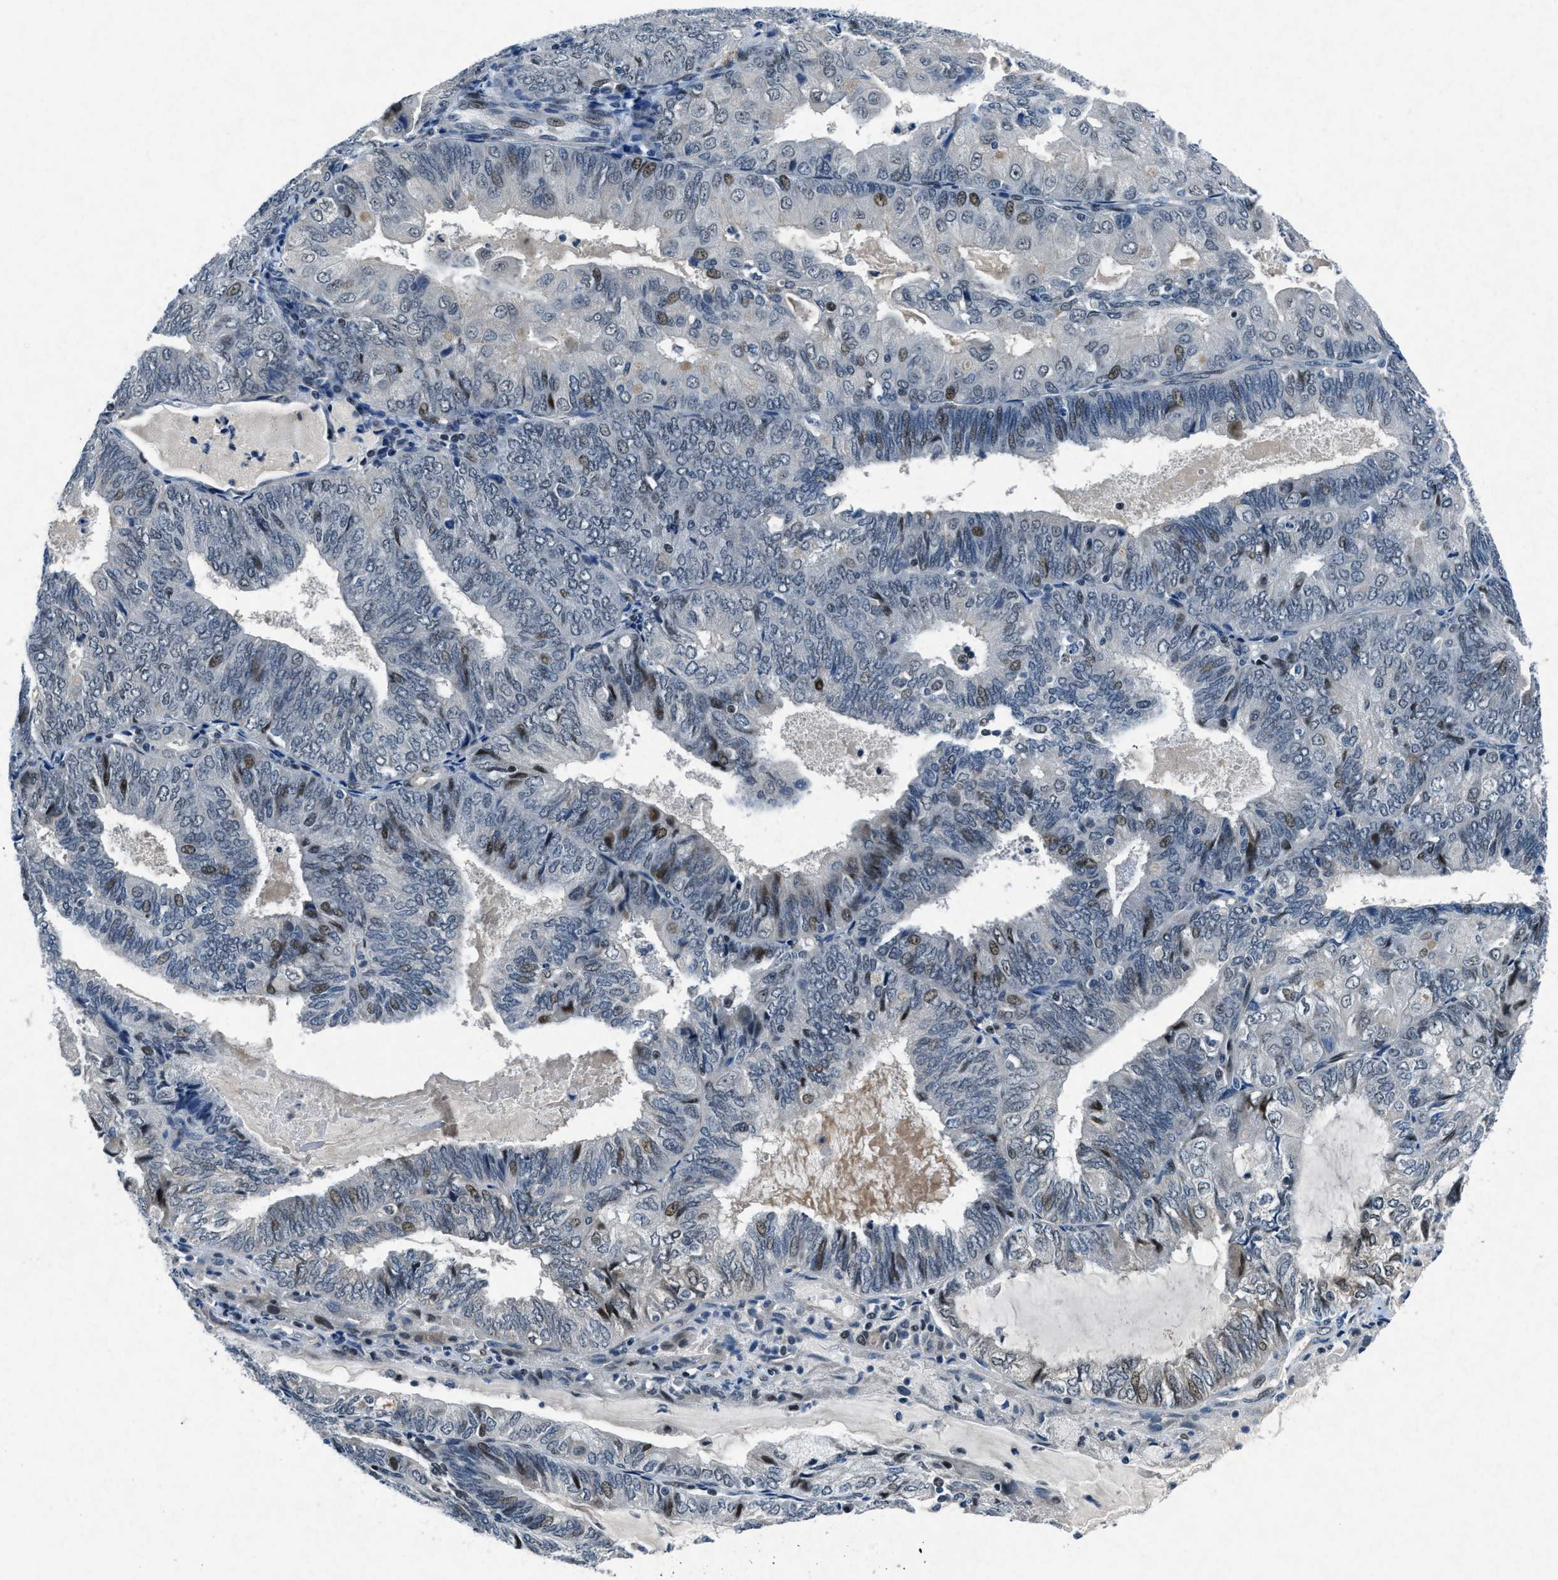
{"staining": {"intensity": "moderate", "quantity": "<25%", "location": "nuclear"}, "tissue": "endometrial cancer", "cell_type": "Tumor cells", "image_type": "cancer", "snomed": [{"axis": "morphology", "description": "Adenocarcinoma, NOS"}, {"axis": "topography", "description": "Endometrium"}], "caption": "Immunohistochemical staining of endometrial cancer (adenocarcinoma) demonstrates moderate nuclear protein expression in about <25% of tumor cells. The staining was performed using DAB (3,3'-diaminobenzidine), with brown indicating positive protein expression. Nuclei are stained blue with hematoxylin.", "gene": "PHLDA1", "patient": {"sex": "female", "age": 81}}